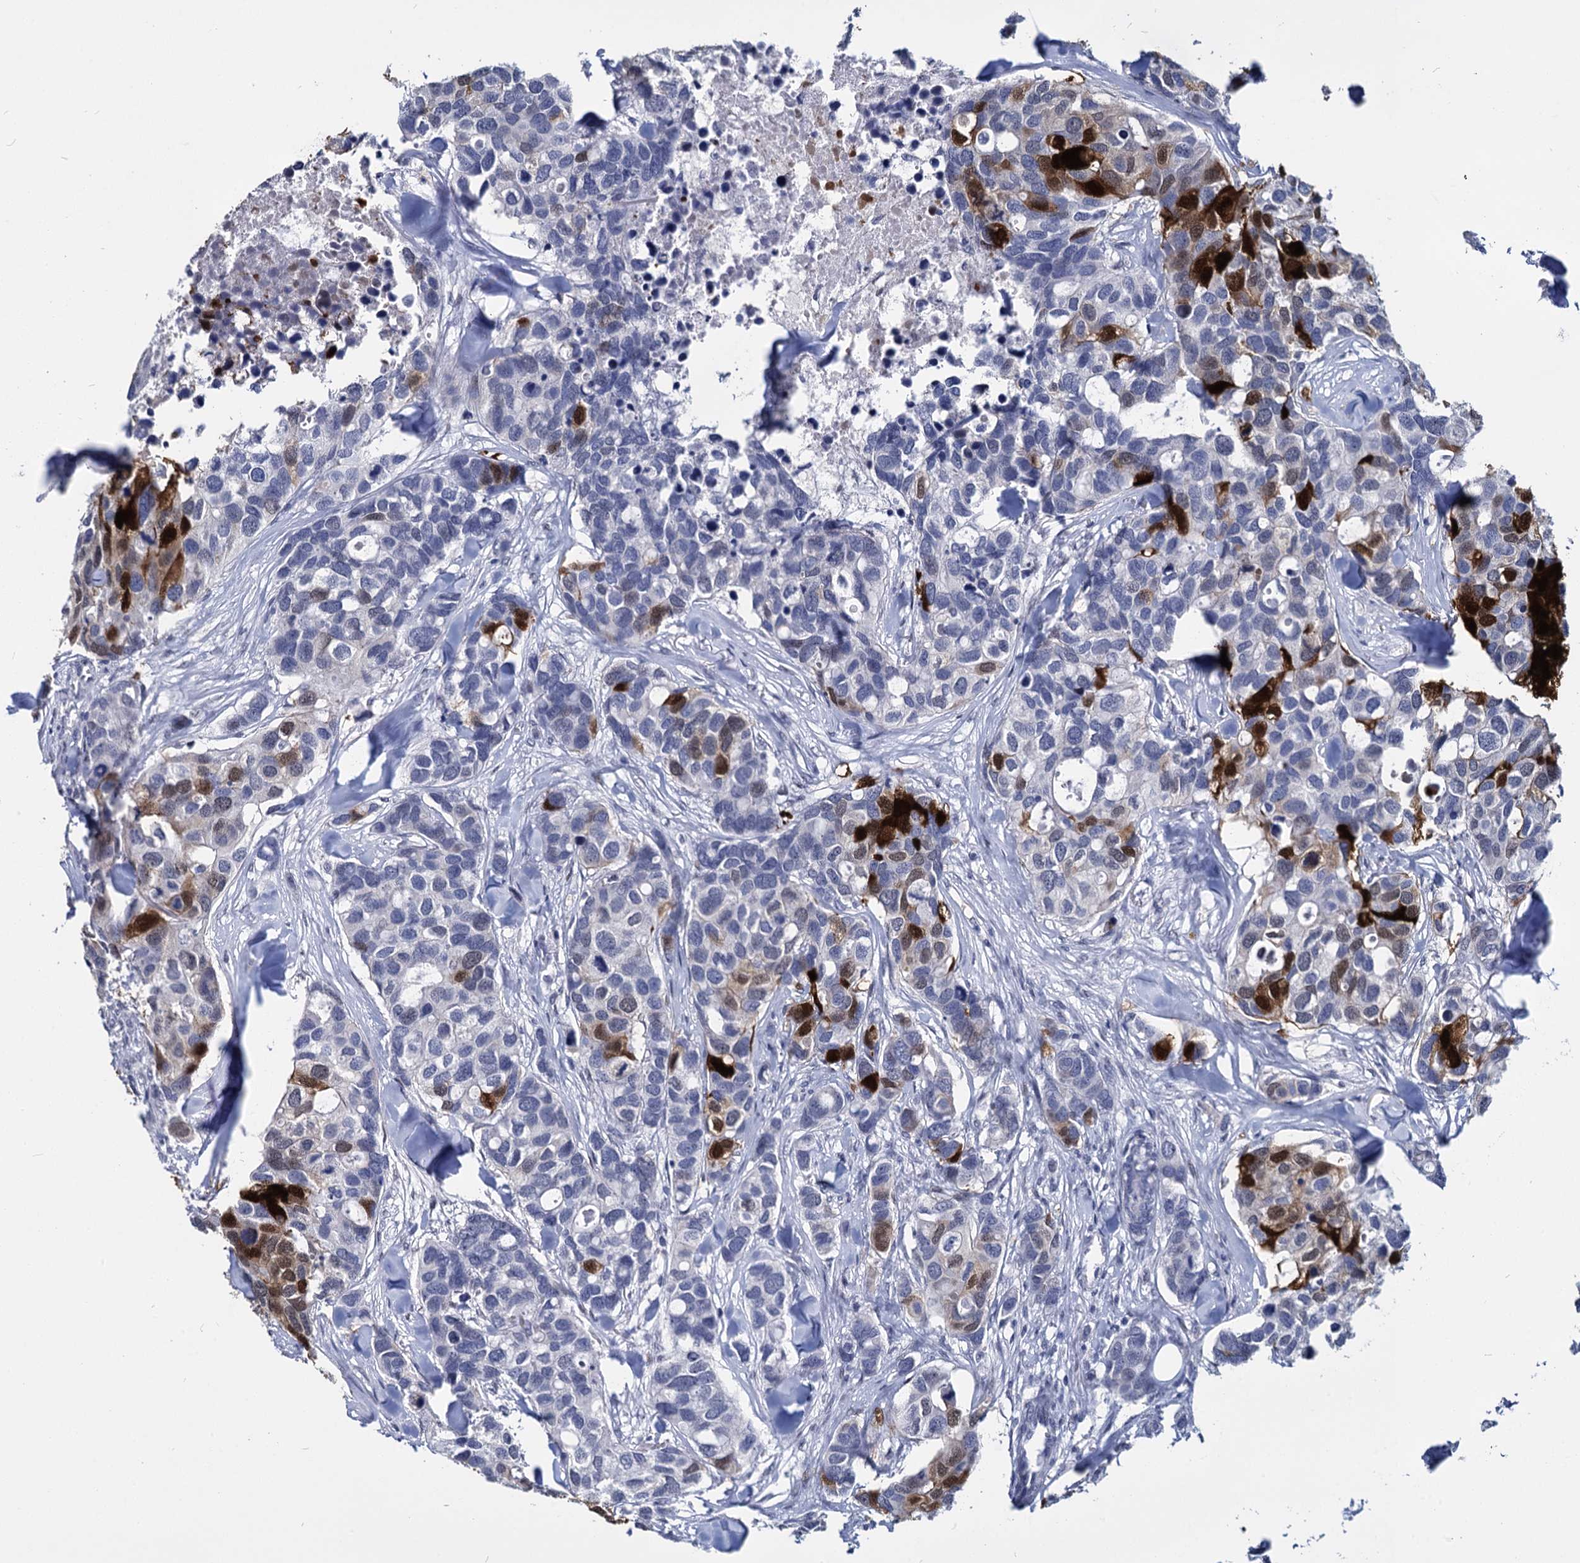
{"staining": {"intensity": "strong", "quantity": "<25%", "location": "cytoplasmic/membranous,nuclear"}, "tissue": "breast cancer", "cell_type": "Tumor cells", "image_type": "cancer", "snomed": [{"axis": "morphology", "description": "Duct carcinoma"}, {"axis": "topography", "description": "Breast"}], "caption": "Protein positivity by IHC shows strong cytoplasmic/membranous and nuclear positivity in about <25% of tumor cells in breast cancer.", "gene": "MAGEA4", "patient": {"sex": "female", "age": 83}}